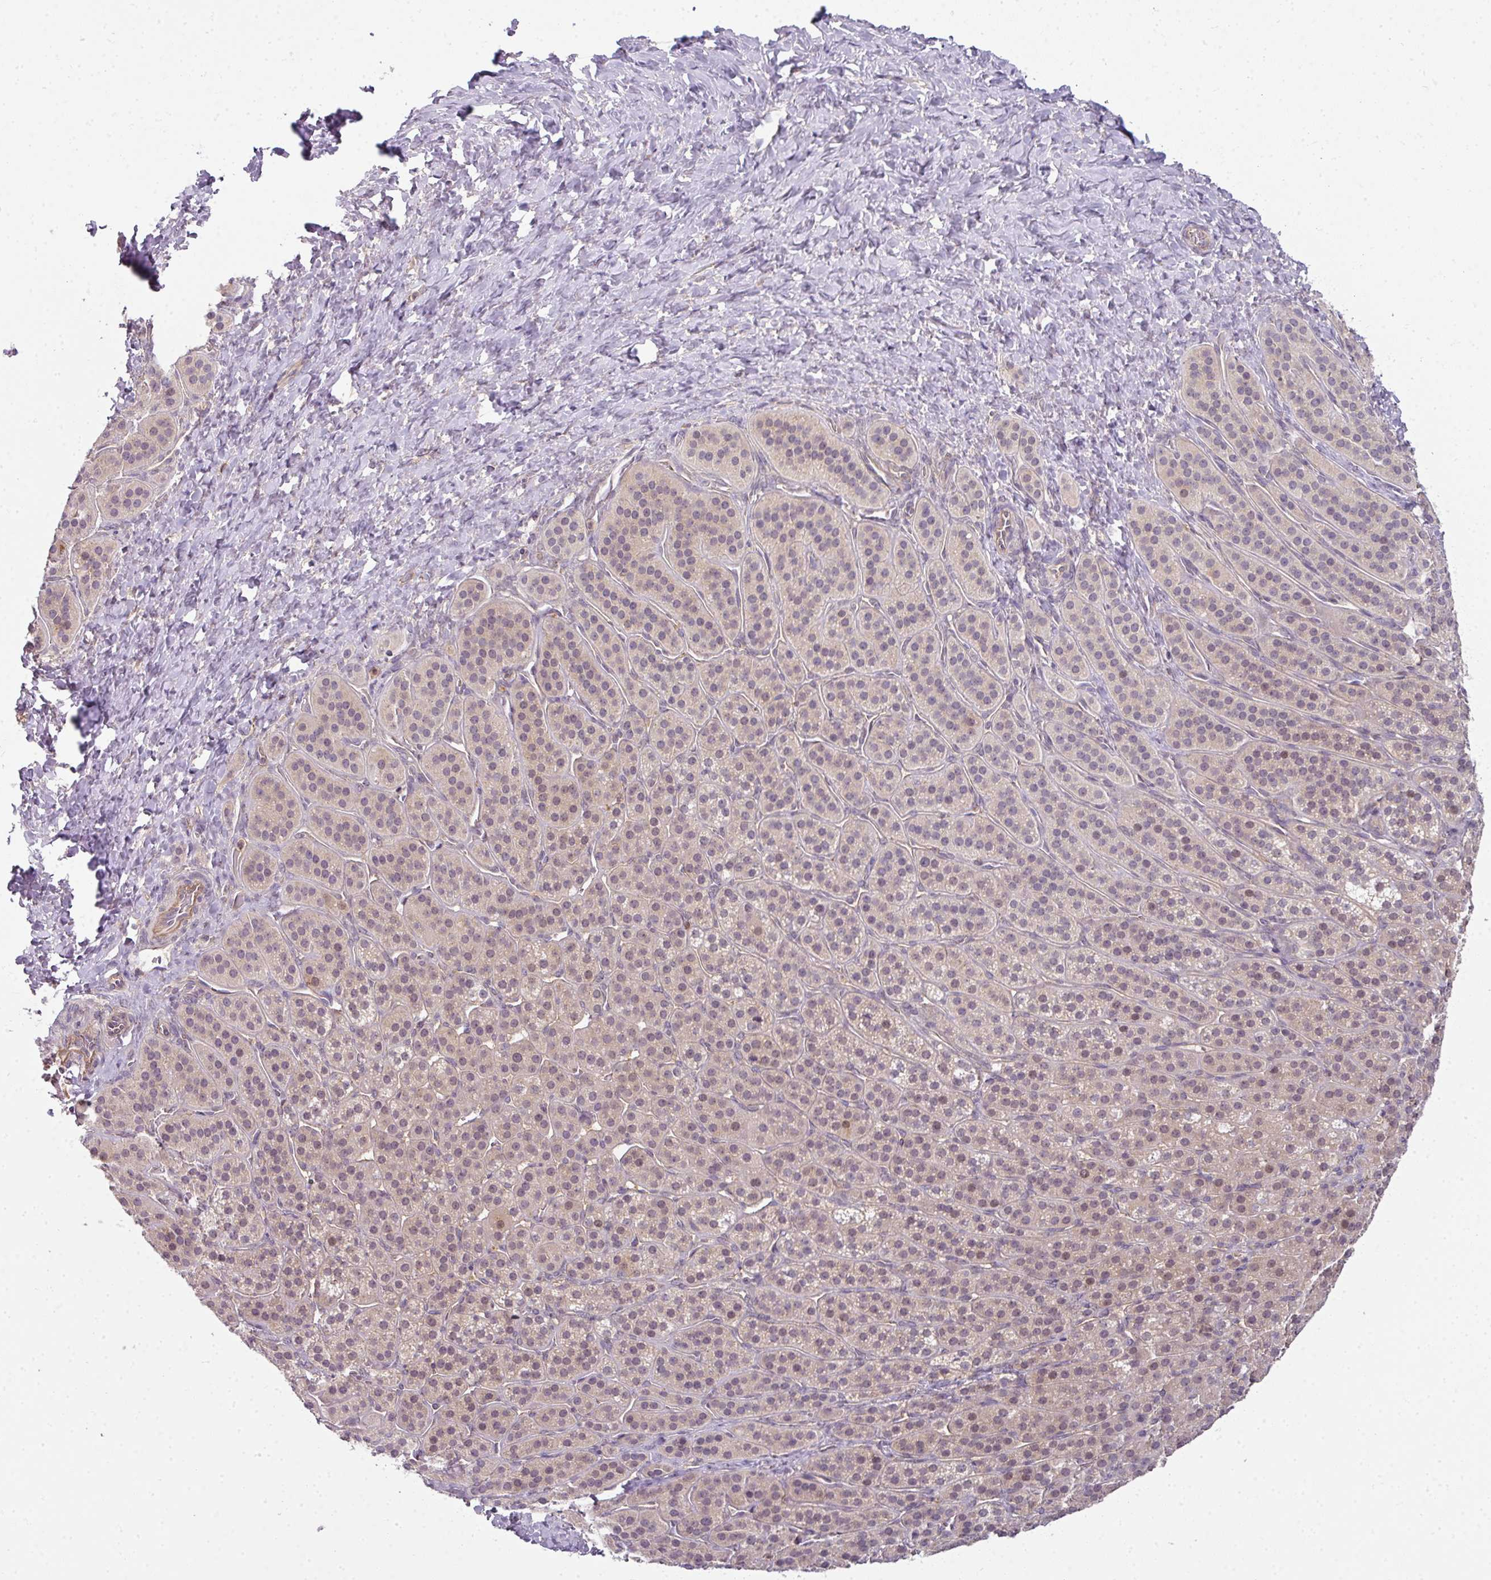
{"staining": {"intensity": "weak", "quantity": "25%-75%", "location": "cytoplasmic/membranous,nuclear"}, "tissue": "adrenal gland", "cell_type": "Glandular cells", "image_type": "normal", "snomed": [{"axis": "morphology", "description": "Normal tissue, NOS"}, {"axis": "topography", "description": "Adrenal gland"}], "caption": "A high-resolution image shows IHC staining of normal adrenal gland, which displays weak cytoplasmic/membranous,nuclear staining in approximately 25%-75% of glandular cells. The staining was performed using DAB, with brown indicating positive protein expression. Nuclei are stained blue with hematoxylin.", "gene": "STAT5A", "patient": {"sex": "female", "age": 41}}